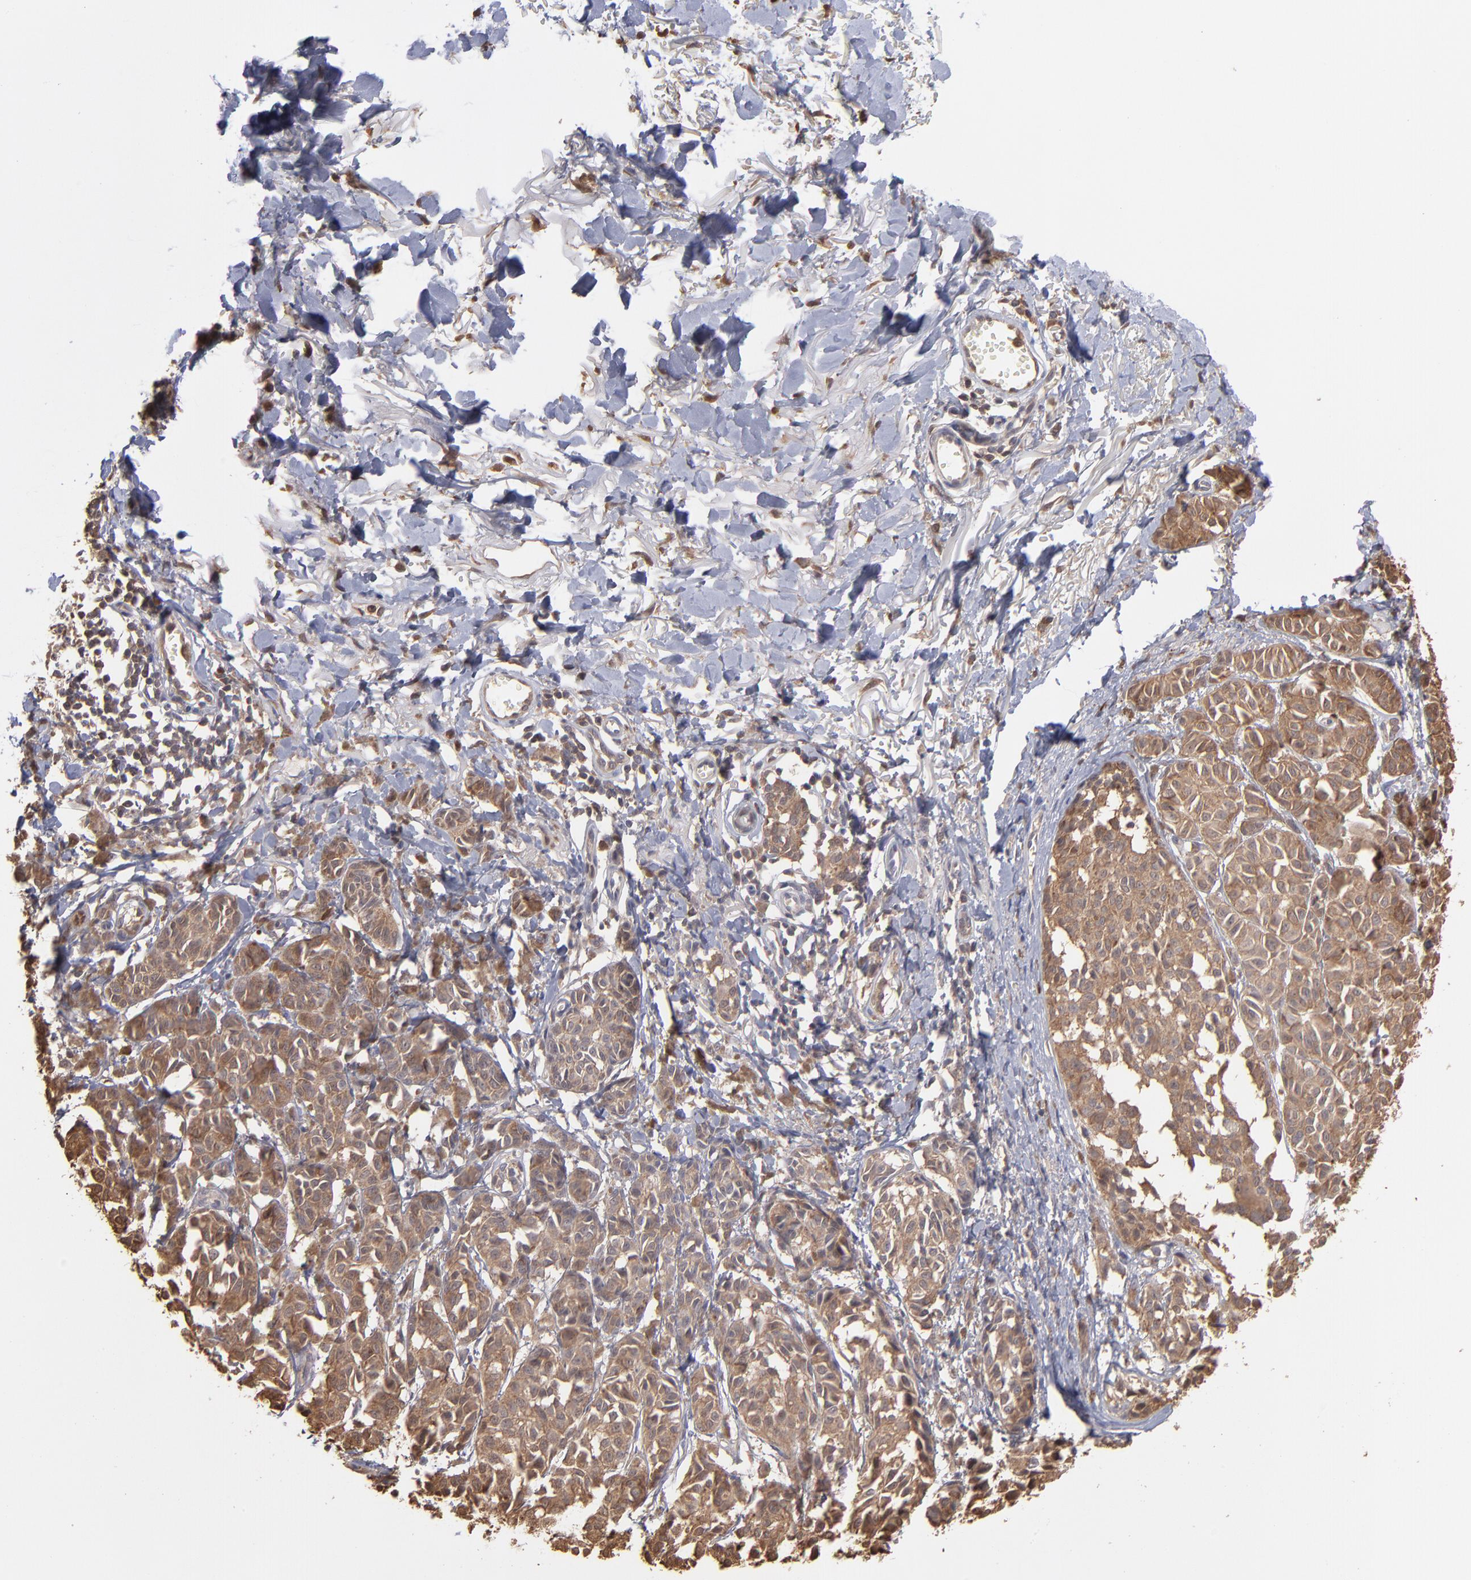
{"staining": {"intensity": "strong", "quantity": ">75%", "location": "cytoplasmic/membranous"}, "tissue": "melanoma", "cell_type": "Tumor cells", "image_type": "cancer", "snomed": [{"axis": "morphology", "description": "Malignant melanoma, NOS"}, {"axis": "topography", "description": "Skin"}], "caption": "Brown immunohistochemical staining in human malignant melanoma demonstrates strong cytoplasmic/membranous positivity in about >75% of tumor cells.", "gene": "MAP2K2", "patient": {"sex": "male", "age": 76}}